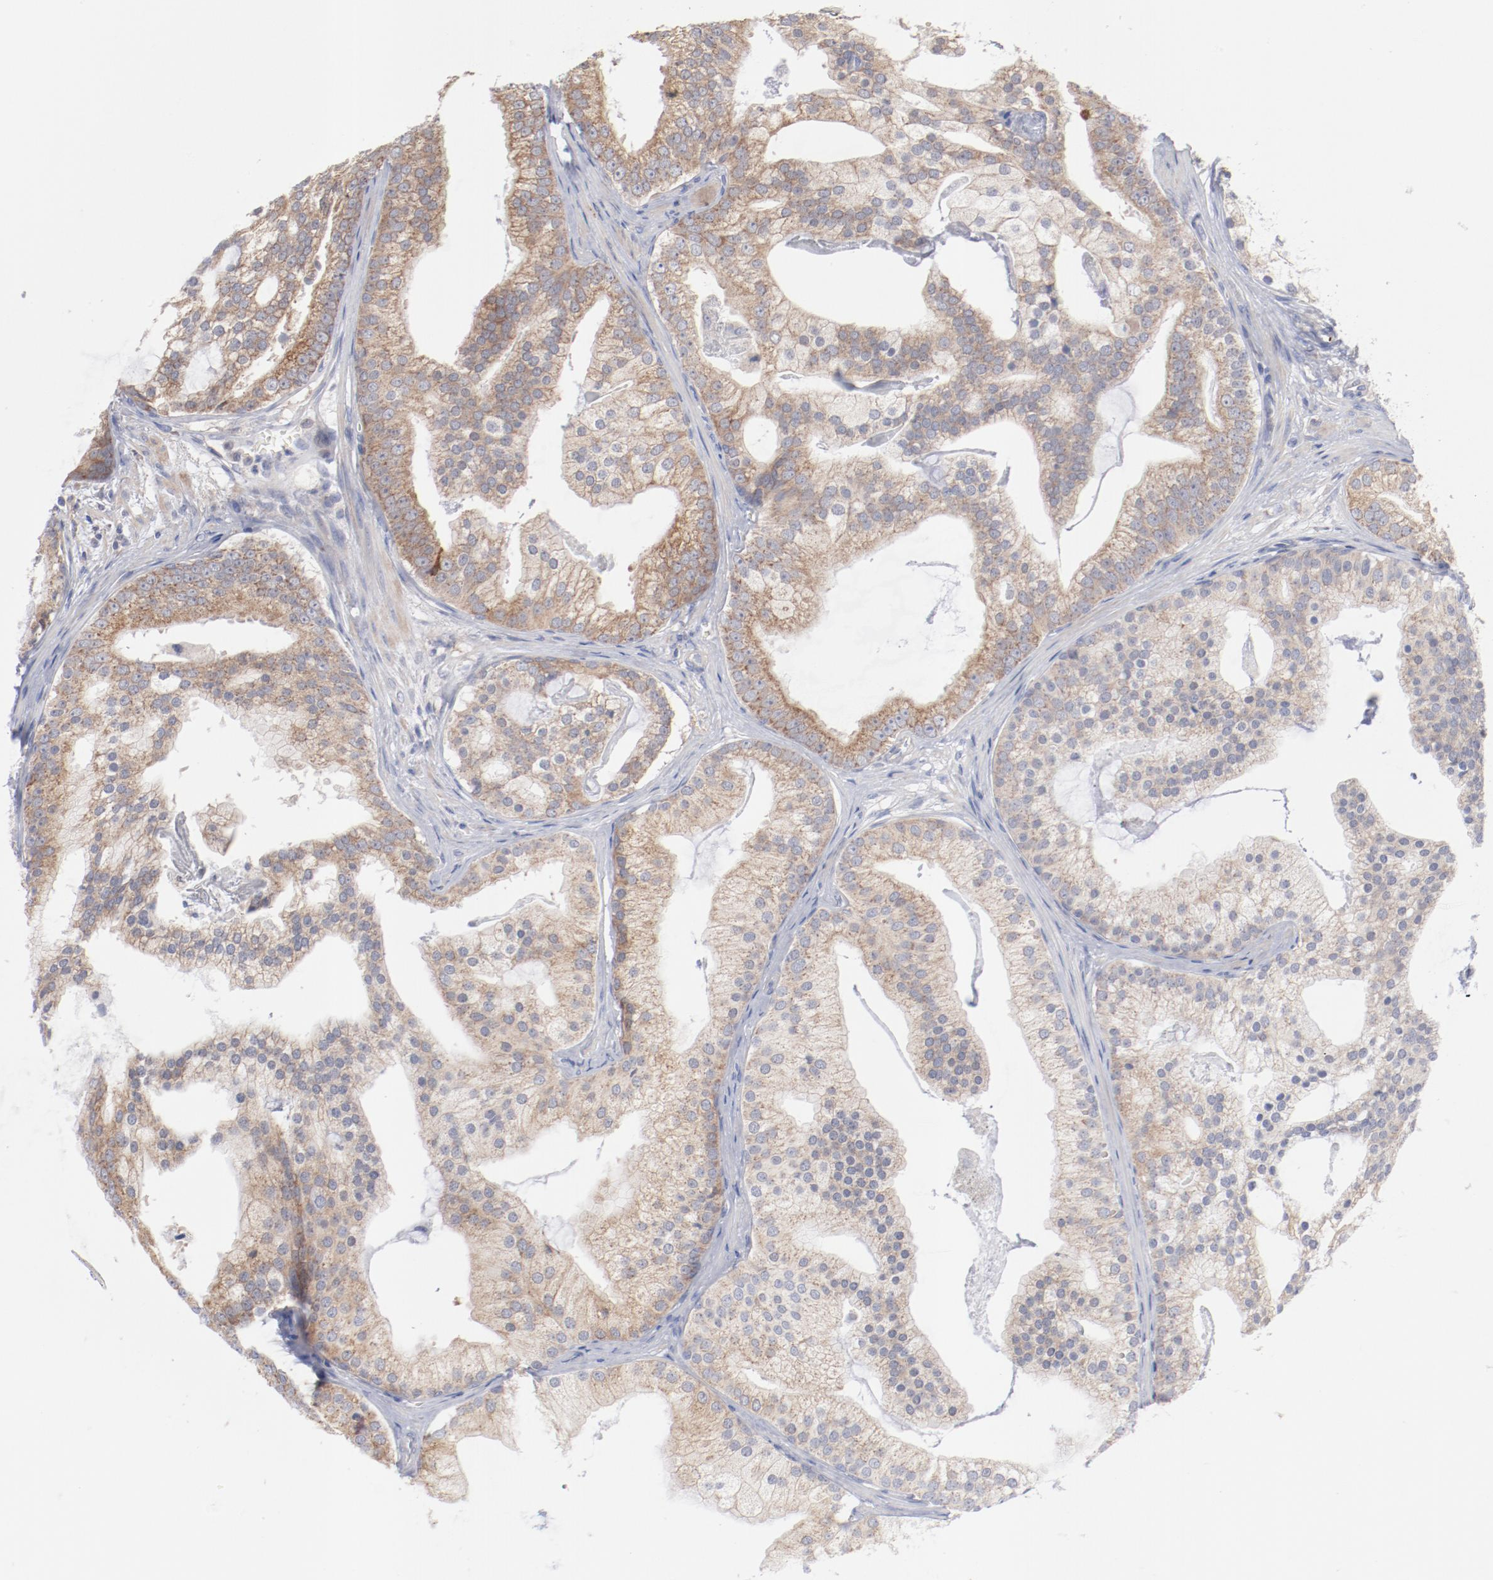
{"staining": {"intensity": "moderate", "quantity": ">75%", "location": "cytoplasmic/membranous"}, "tissue": "prostate cancer", "cell_type": "Tumor cells", "image_type": "cancer", "snomed": [{"axis": "morphology", "description": "Adenocarcinoma, Low grade"}, {"axis": "topography", "description": "Prostate"}], "caption": "Protein staining of adenocarcinoma (low-grade) (prostate) tissue shows moderate cytoplasmic/membranous staining in approximately >75% of tumor cells.", "gene": "PPFIBP2", "patient": {"sex": "male", "age": 58}}